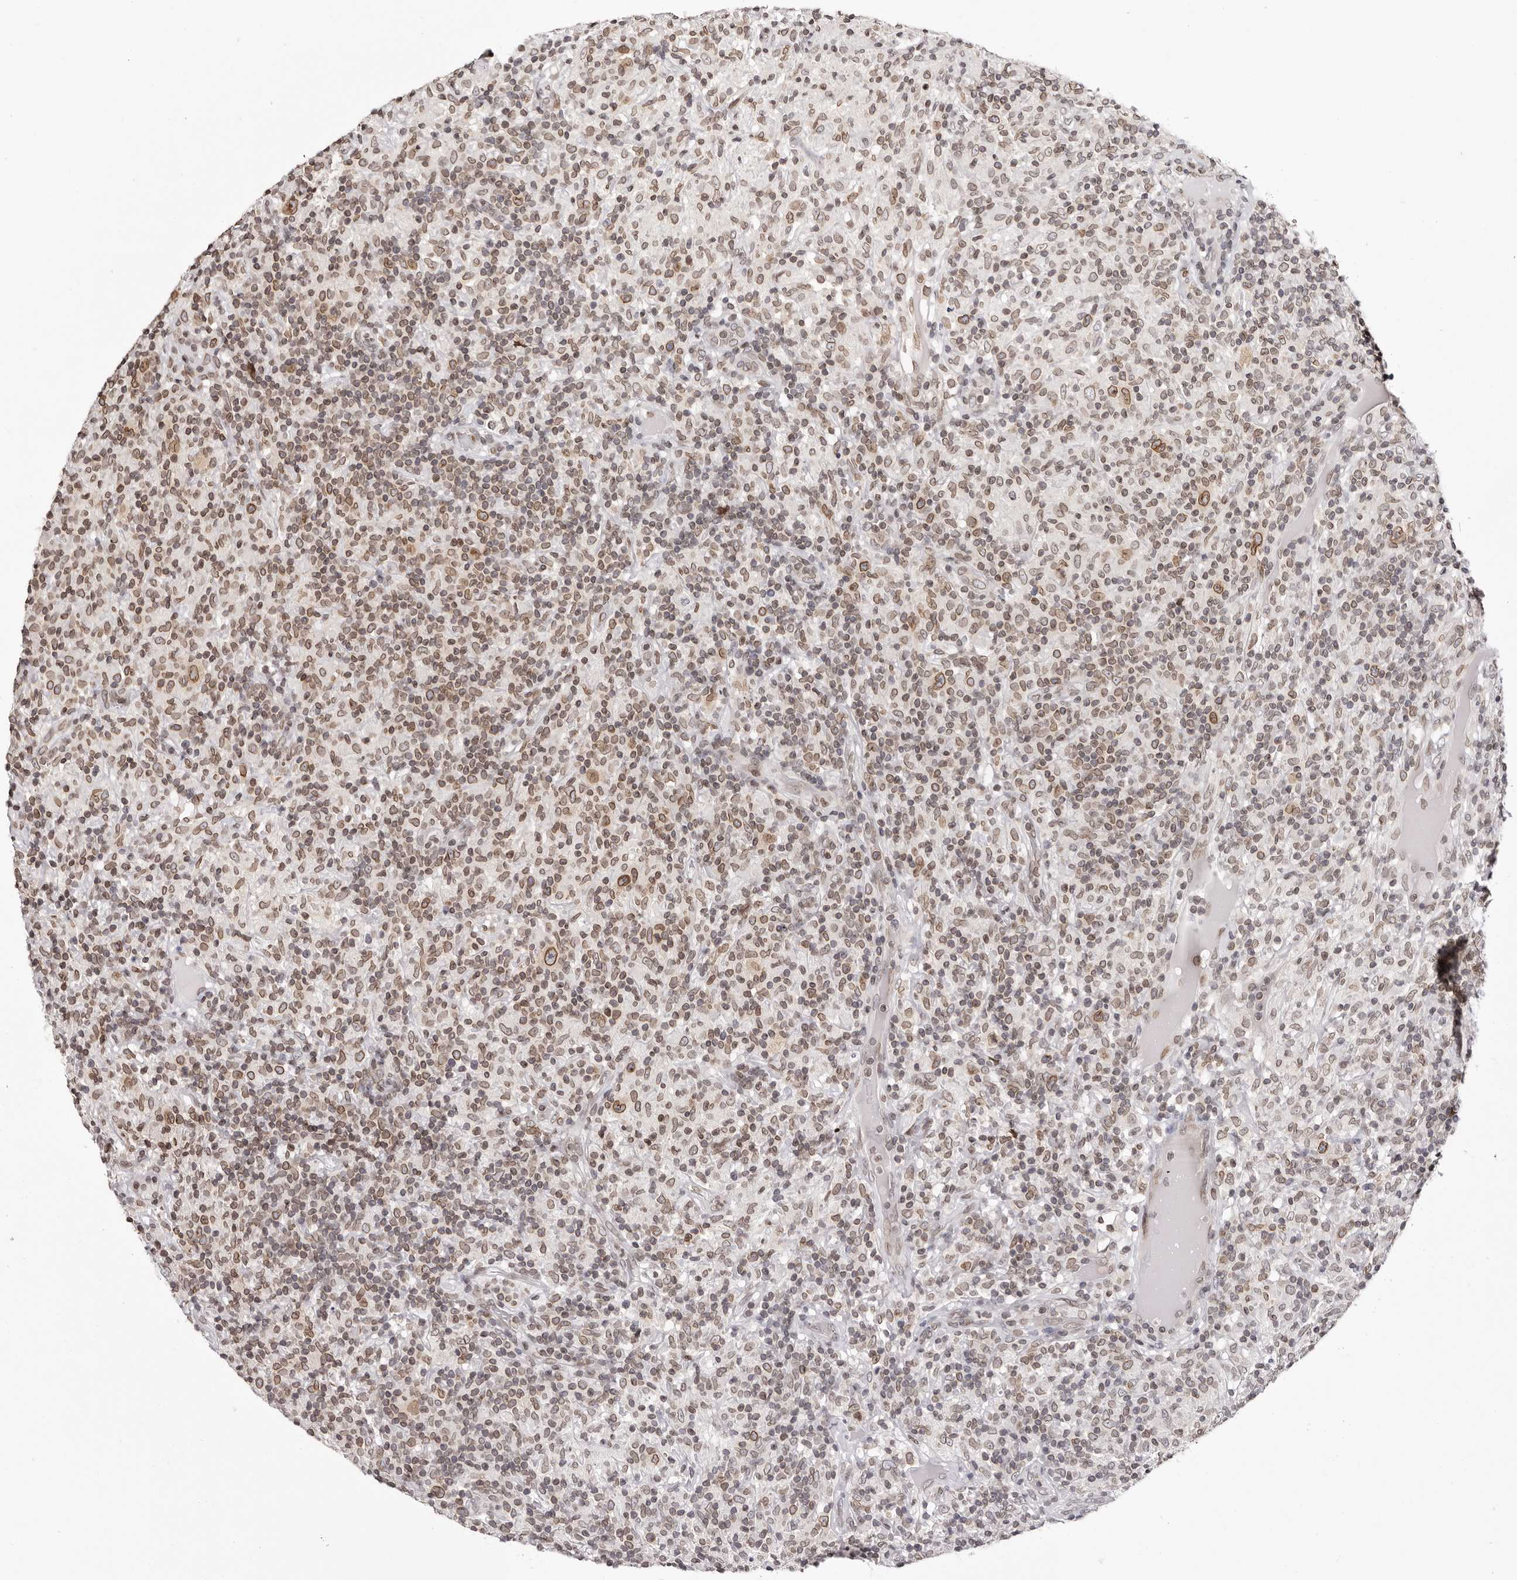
{"staining": {"intensity": "moderate", "quantity": ">75%", "location": "cytoplasmic/membranous,nuclear"}, "tissue": "lymphoma", "cell_type": "Tumor cells", "image_type": "cancer", "snomed": [{"axis": "morphology", "description": "Hodgkin's disease, NOS"}, {"axis": "topography", "description": "Lymph node"}], "caption": "There is medium levels of moderate cytoplasmic/membranous and nuclear positivity in tumor cells of lymphoma, as demonstrated by immunohistochemical staining (brown color).", "gene": "NUP153", "patient": {"sex": "male", "age": 70}}